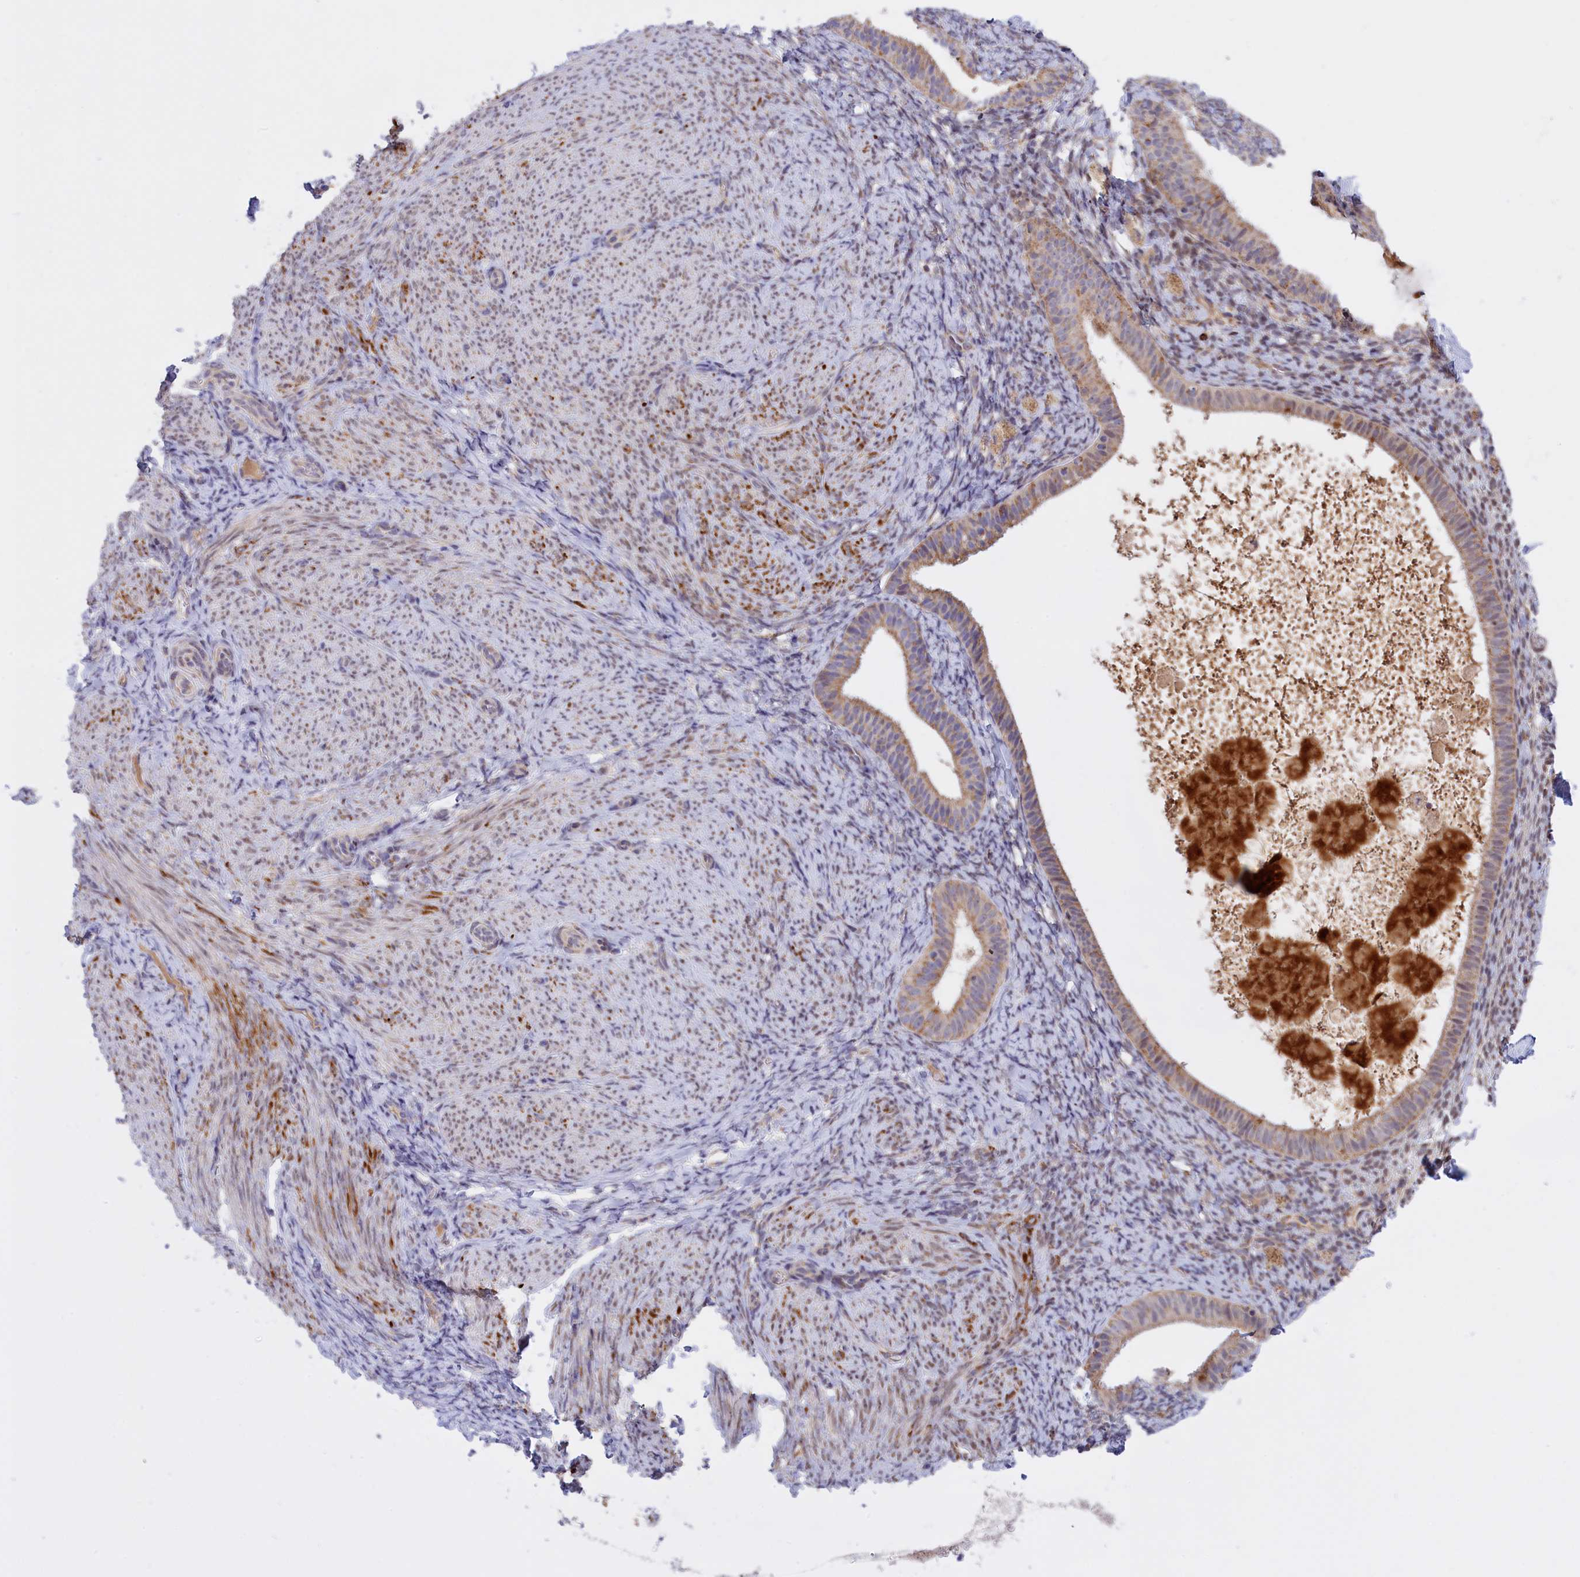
{"staining": {"intensity": "weak", "quantity": "<25%", "location": "cytoplasmic/membranous"}, "tissue": "endometrium", "cell_type": "Cells in endometrial stroma", "image_type": "normal", "snomed": [{"axis": "morphology", "description": "Normal tissue, NOS"}, {"axis": "topography", "description": "Endometrium"}], "caption": "This is an immunohistochemistry (IHC) image of unremarkable human endometrium. There is no staining in cells in endometrial stroma.", "gene": "FAM149B1", "patient": {"sex": "female", "age": 65}}